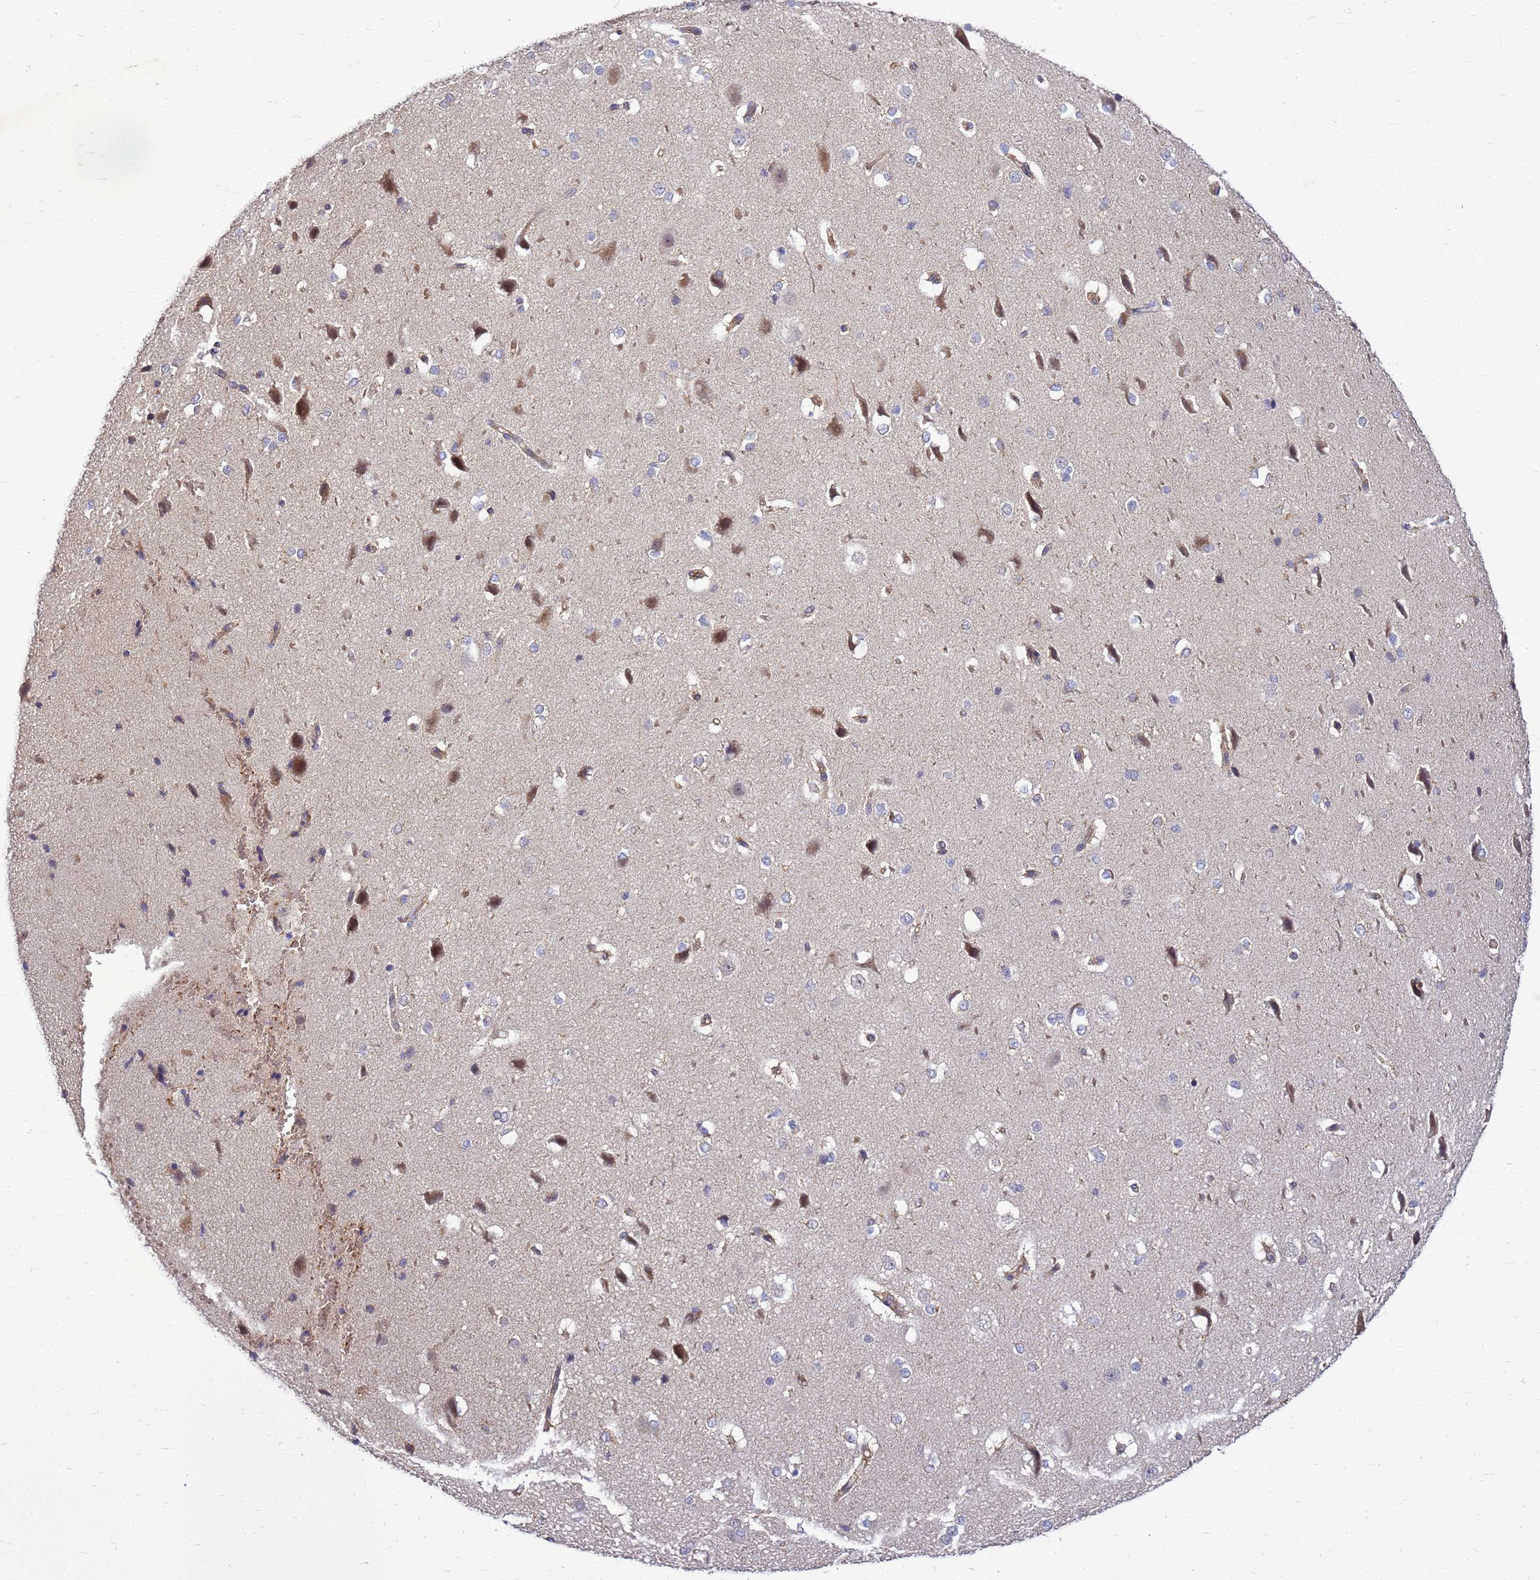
{"staining": {"intensity": "moderate", "quantity": "25%-75%", "location": "cytoplasmic/membranous"}, "tissue": "cerebral cortex", "cell_type": "Endothelial cells", "image_type": "normal", "snomed": [{"axis": "morphology", "description": "Normal tissue, NOS"}, {"axis": "morphology", "description": "Developmental malformation"}, {"axis": "topography", "description": "Cerebral cortex"}], "caption": "DAB immunohistochemical staining of normal cerebral cortex reveals moderate cytoplasmic/membranous protein staining in approximately 25%-75% of endothelial cells.", "gene": "EIF4EBP3", "patient": {"sex": "female", "age": 30}}